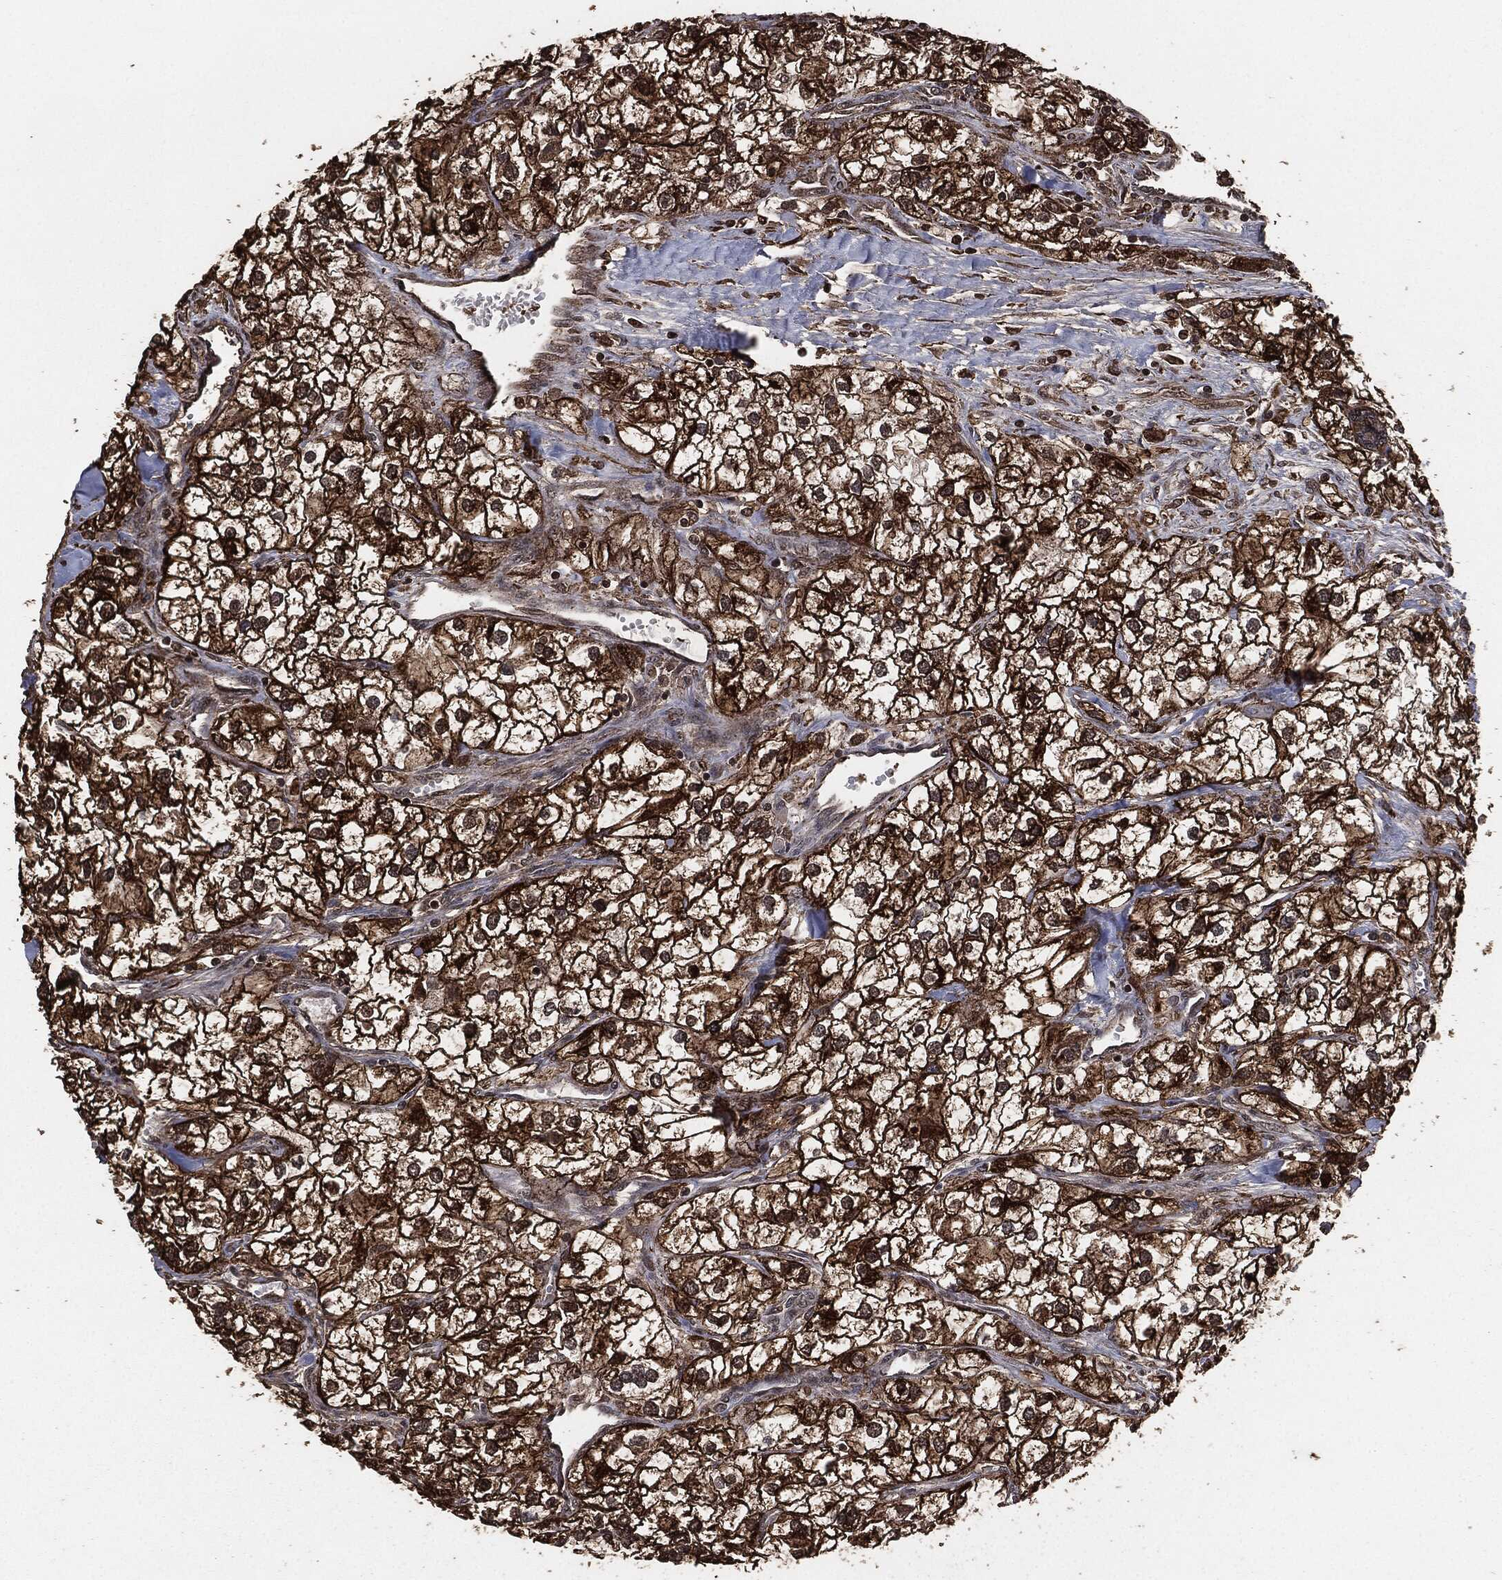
{"staining": {"intensity": "strong", "quantity": ">75%", "location": "cytoplasmic/membranous"}, "tissue": "renal cancer", "cell_type": "Tumor cells", "image_type": "cancer", "snomed": [{"axis": "morphology", "description": "Adenocarcinoma, NOS"}, {"axis": "topography", "description": "Kidney"}], "caption": "Renal cancer (adenocarcinoma) stained with DAB (3,3'-diaminobenzidine) IHC reveals high levels of strong cytoplasmic/membranous staining in approximately >75% of tumor cells. The protein is shown in brown color, while the nuclei are stained blue.", "gene": "EGFR", "patient": {"sex": "male", "age": 59}}